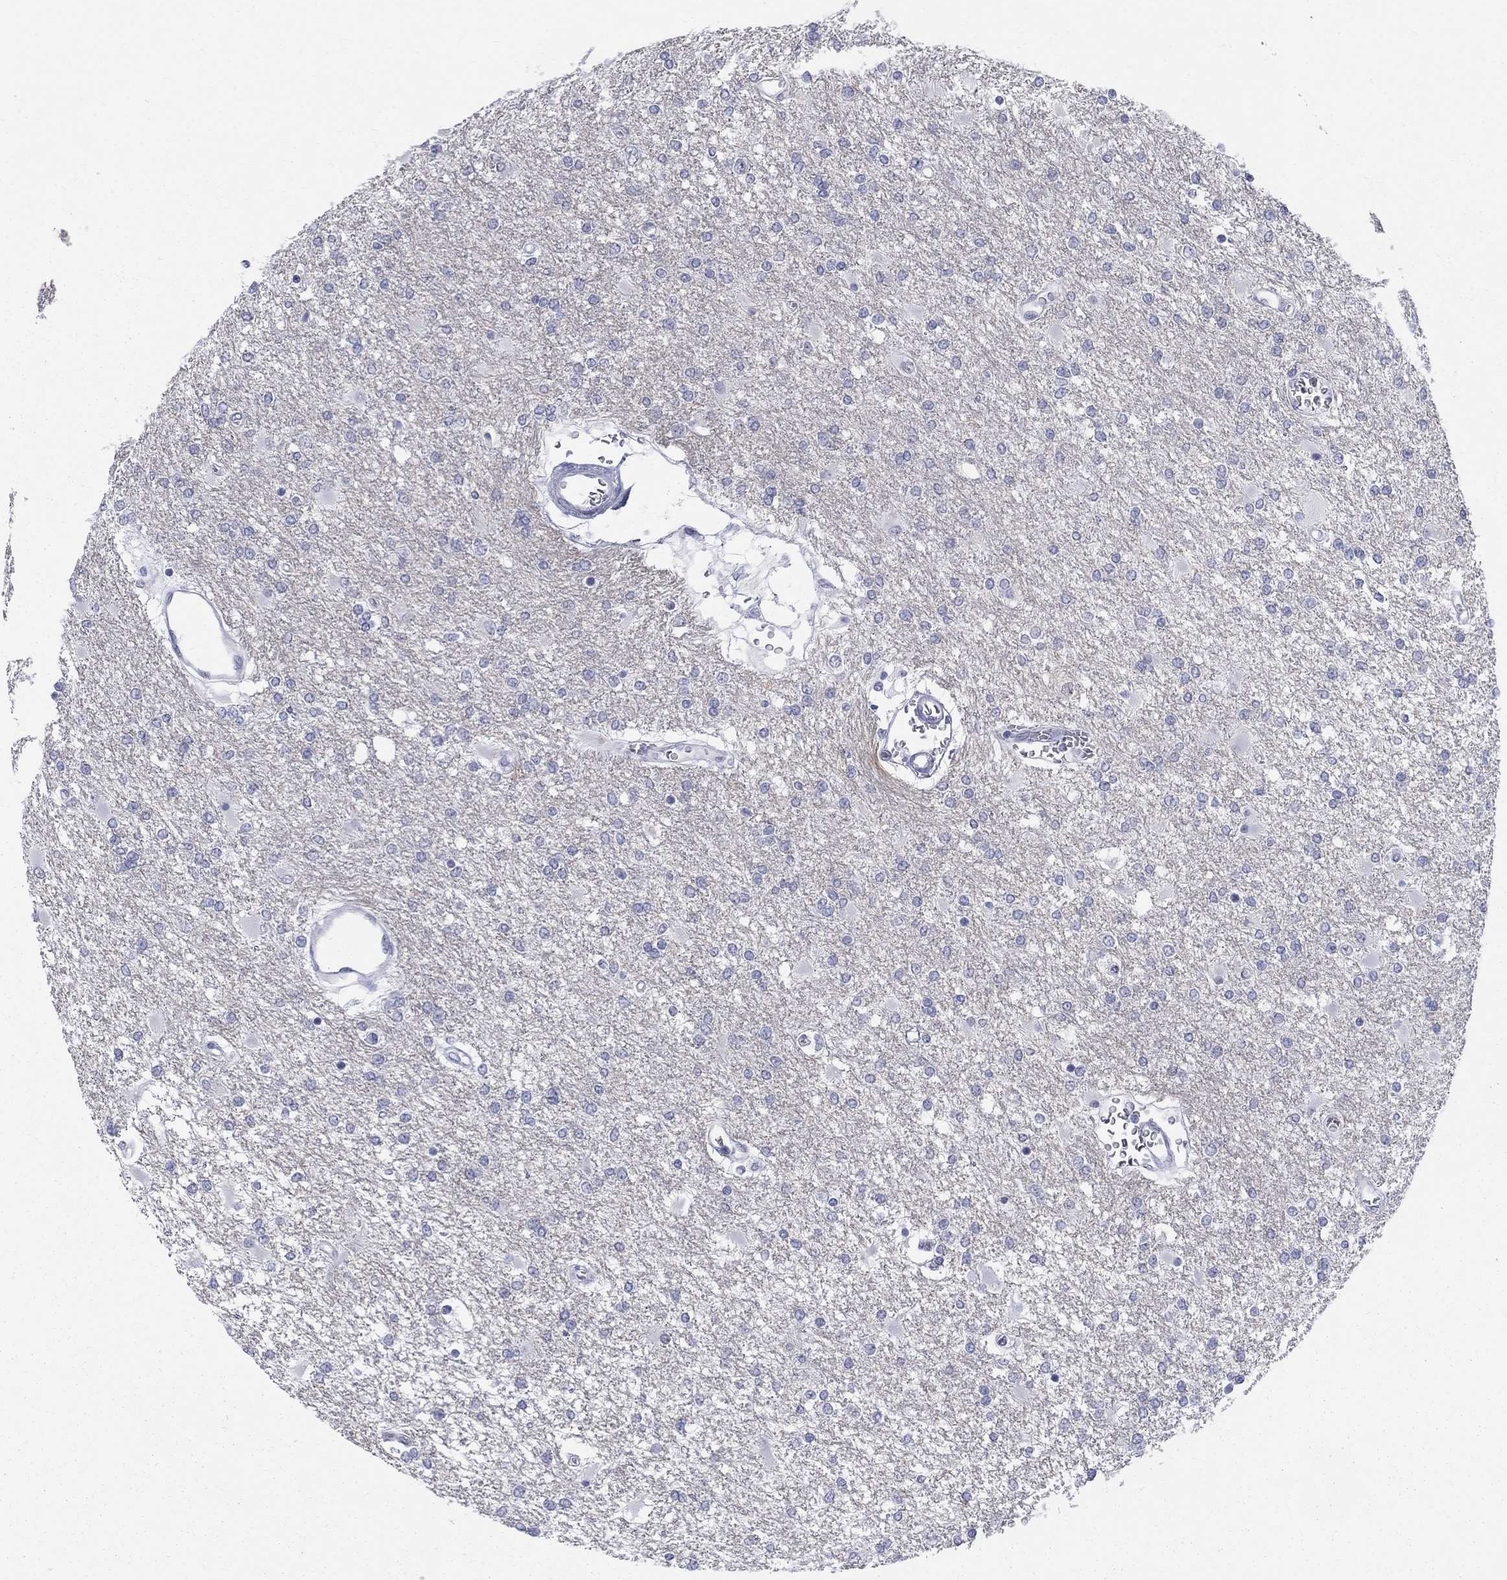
{"staining": {"intensity": "negative", "quantity": "none", "location": "none"}, "tissue": "glioma", "cell_type": "Tumor cells", "image_type": "cancer", "snomed": [{"axis": "morphology", "description": "Glioma, malignant, High grade"}, {"axis": "topography", "description": "Cerebral cortex"}], "caption": "This is an IHC micrograph of human glioma. There is no expression in tumor cells.", "gene": "DMTN", "patient": {"sex": "male", "age": 79}}